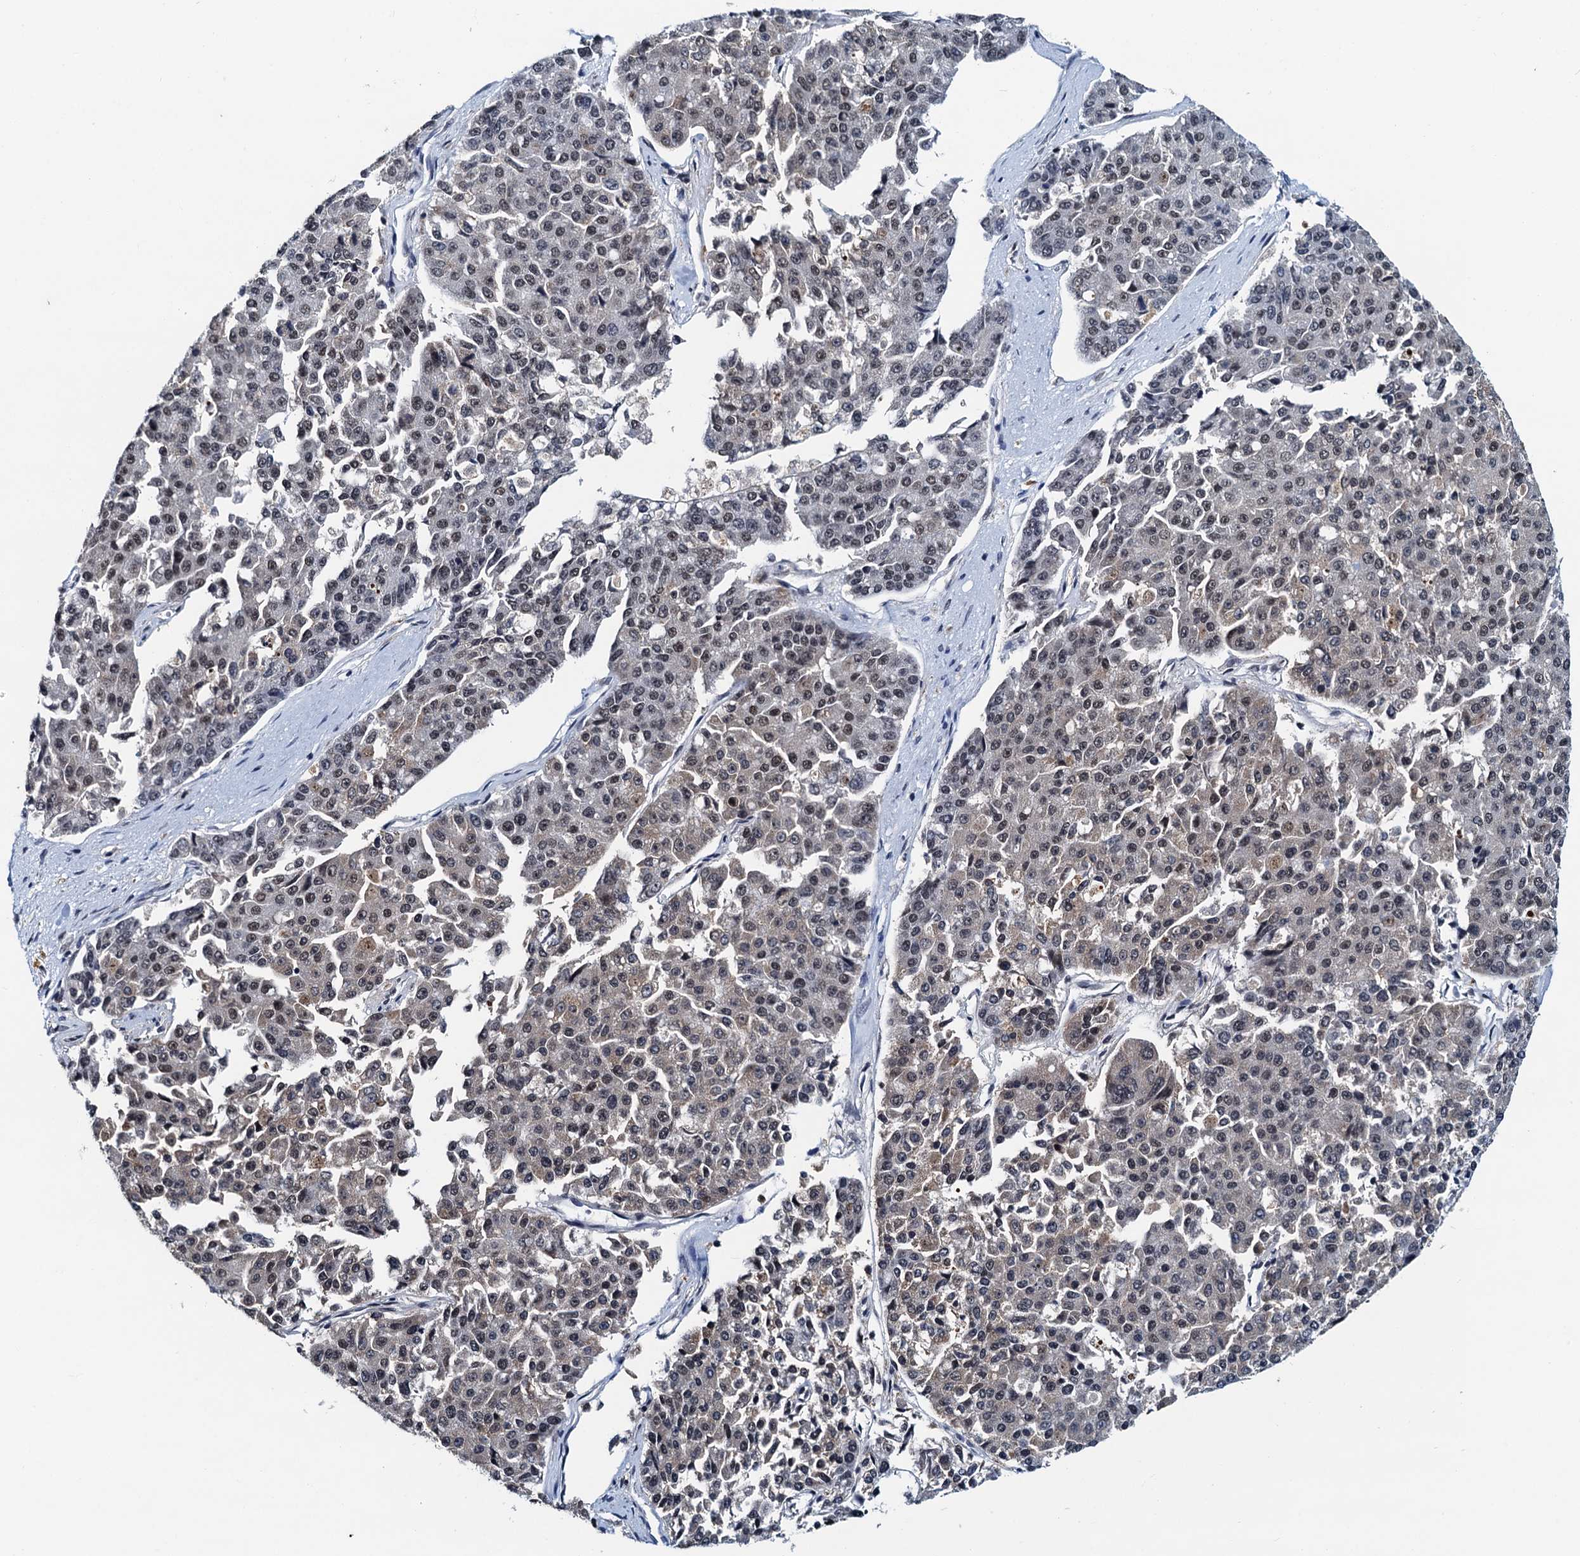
{"staining": {"intensity": "weak", "quantity": ">75%", "location": "nuclear"}, "tissue": "pancreatic cancer", "cell_type": "Tumor cells", "image_type": "cancer", "snomed": [{"axis": "morphology", "description": "Adenocarcinoma, NOS"}, {"axis": "topography", "description": "Pancreas"}], "caption": "Tumor cells demonstrate low levels of weak nuclear staining in approximately >75% of cells in human adenocarcinoma (pancreatic).", "gene": "SNRPD1", "patient": {"sex": "male", "age": 50}}